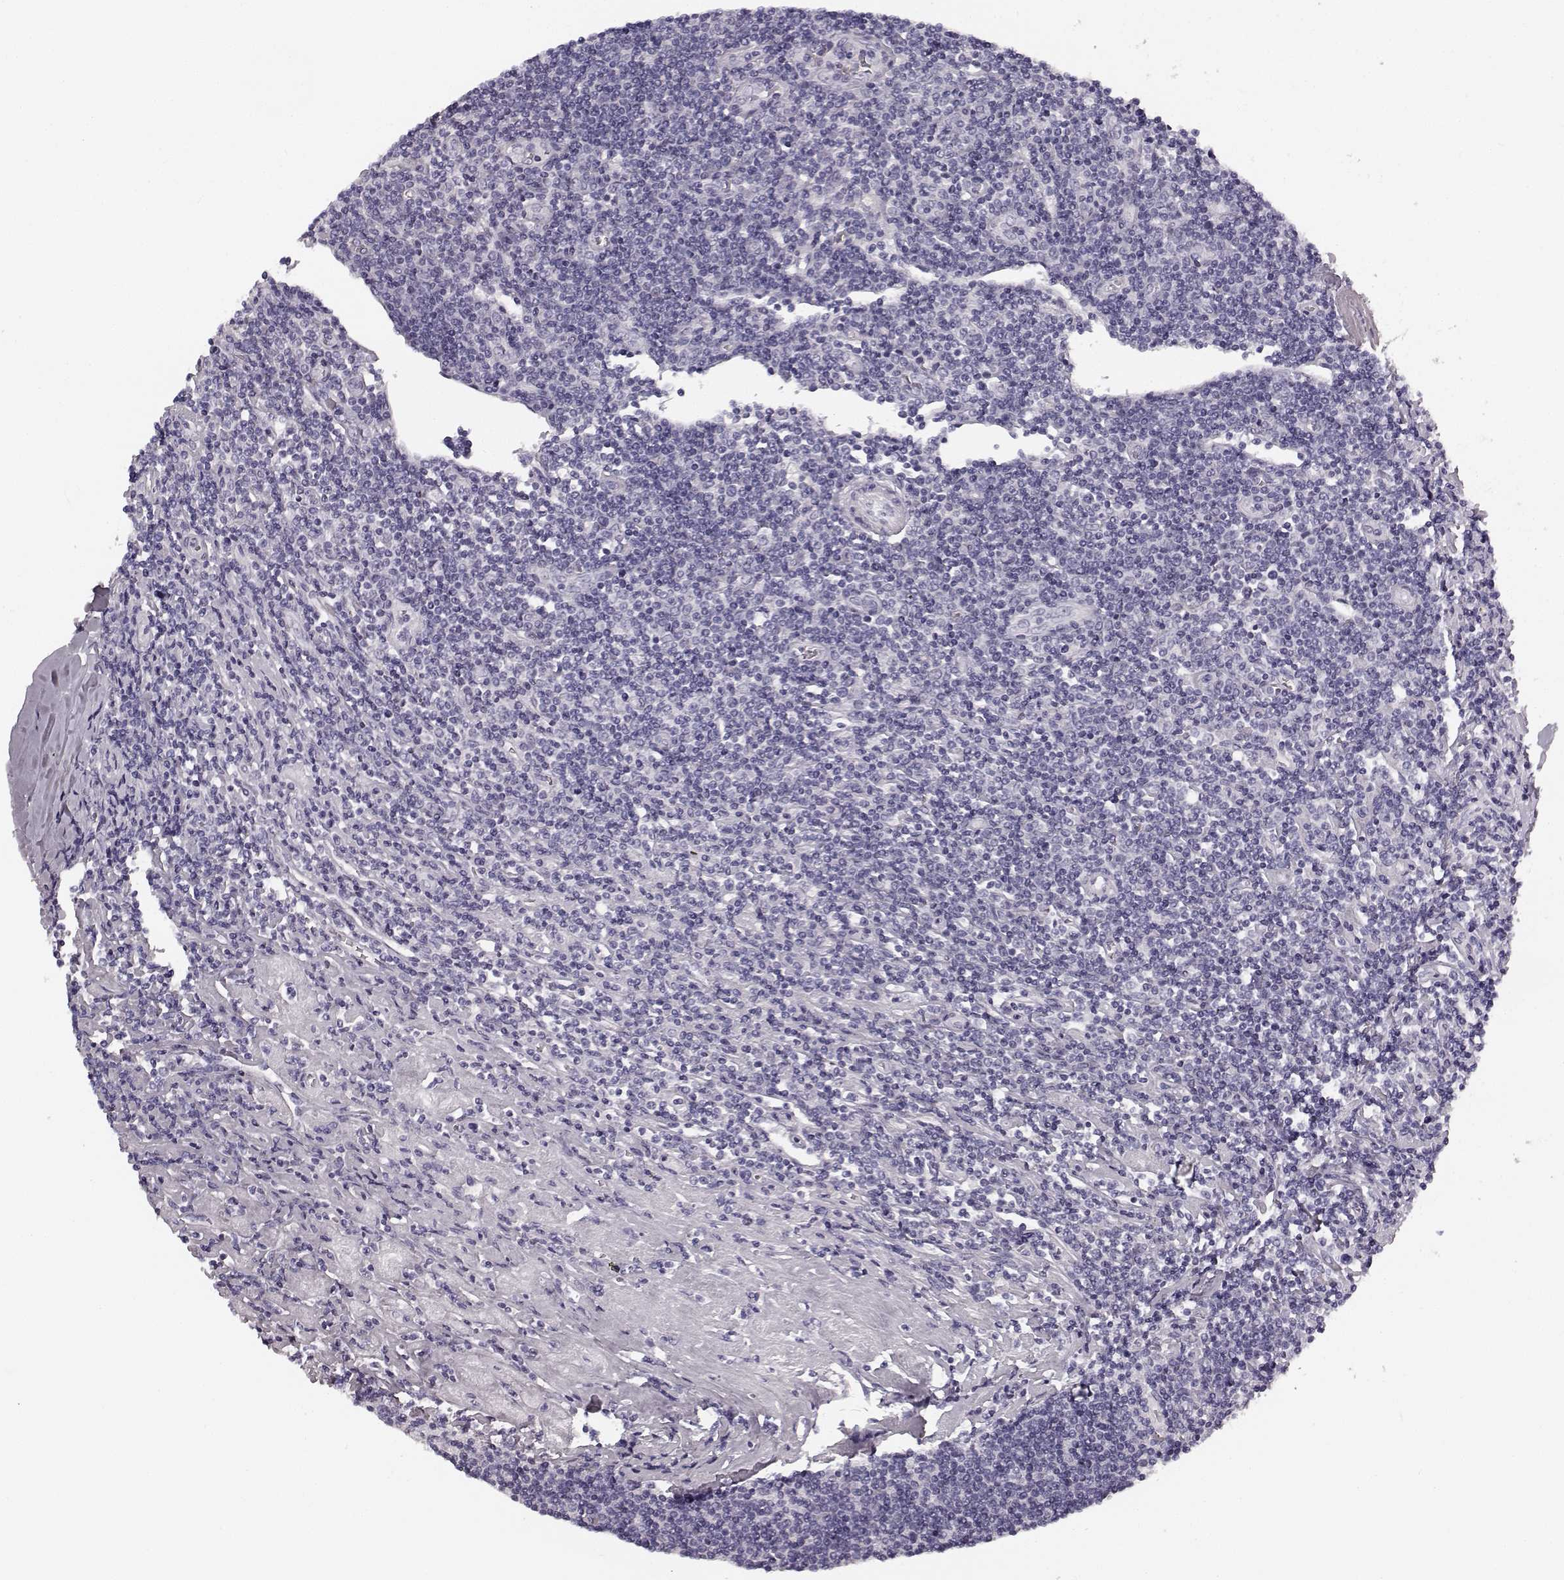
{"staining": {"intensity": "negative", "quantity": "none", "location": "none"}, "tissue": "lymphoma", "cell_type": "Tumor cells", "image_type": "cancer", "snomed": [{"axis": "morphology", "description": "Hodgkin's disease, NOS"}, {"axis": "topography", "description": "Lymph node"}], "caption": "A high-resolution image shows immunohistochemistry staining of Hodgkin's disease, which shows no significant positivity in tumor cells.", "gene": "TMPRSS15", "patient": {"sex": "male", "age": 40}}